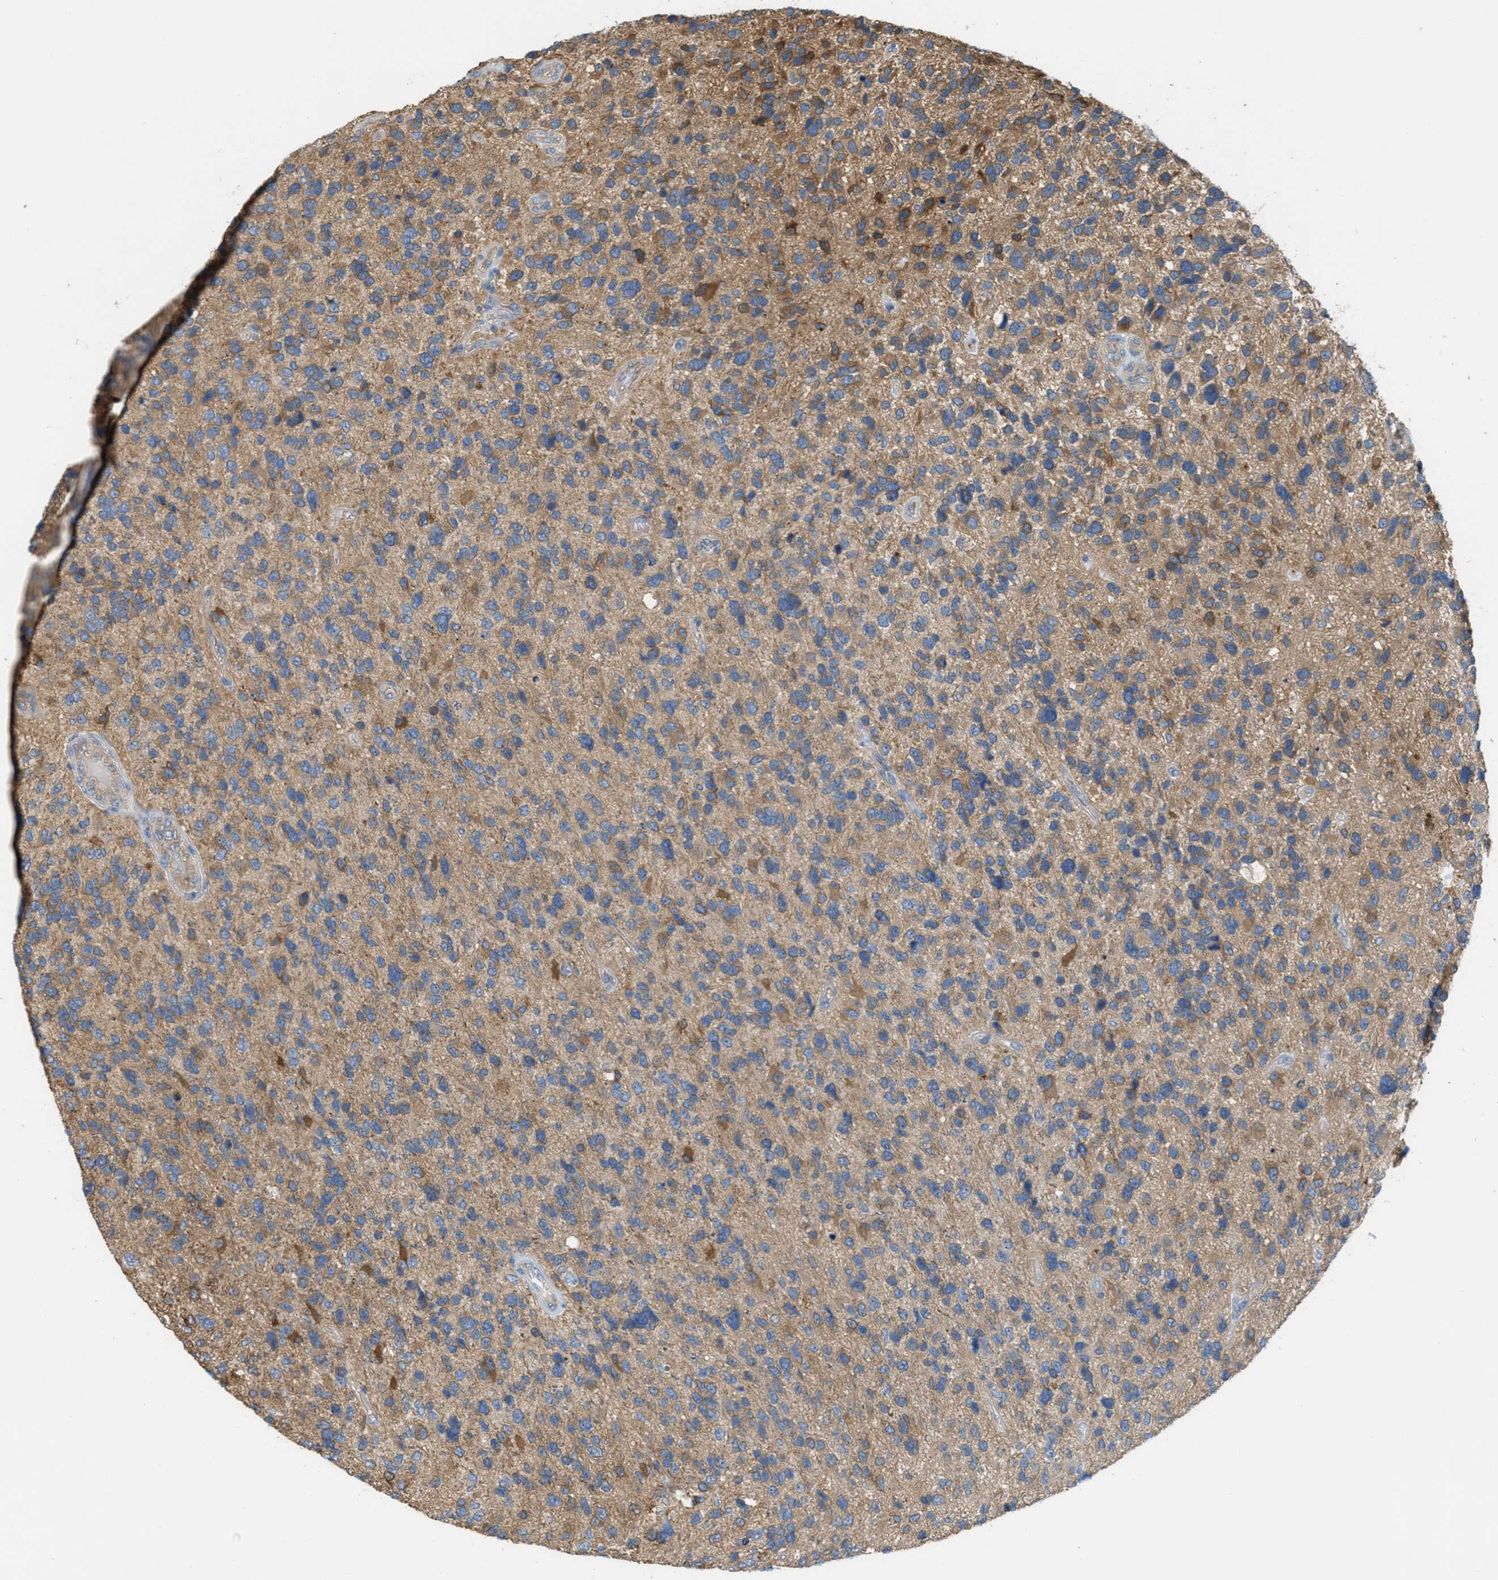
{"staining": {"intensity": "moderate", "quantity": "25%-75%", "location": "cytoplasmic/membranous"}, "tissue": "glioma", "cell_type": "Tumor cells", "image_type": "cancer", "snomed": [{"axis": "morphology", "description": "Glioma, malignant, High grade"}, {"axis": "topography", "description": "Brain"}], "caption": "Immunohistochemistry of human glioma demonstrates medium levels of moderate cytoplasmic/membranous staining in about 25%-75% of tumor cells.", "gene": "UBA5", "patient": {"sex": "female", "age": 58}}